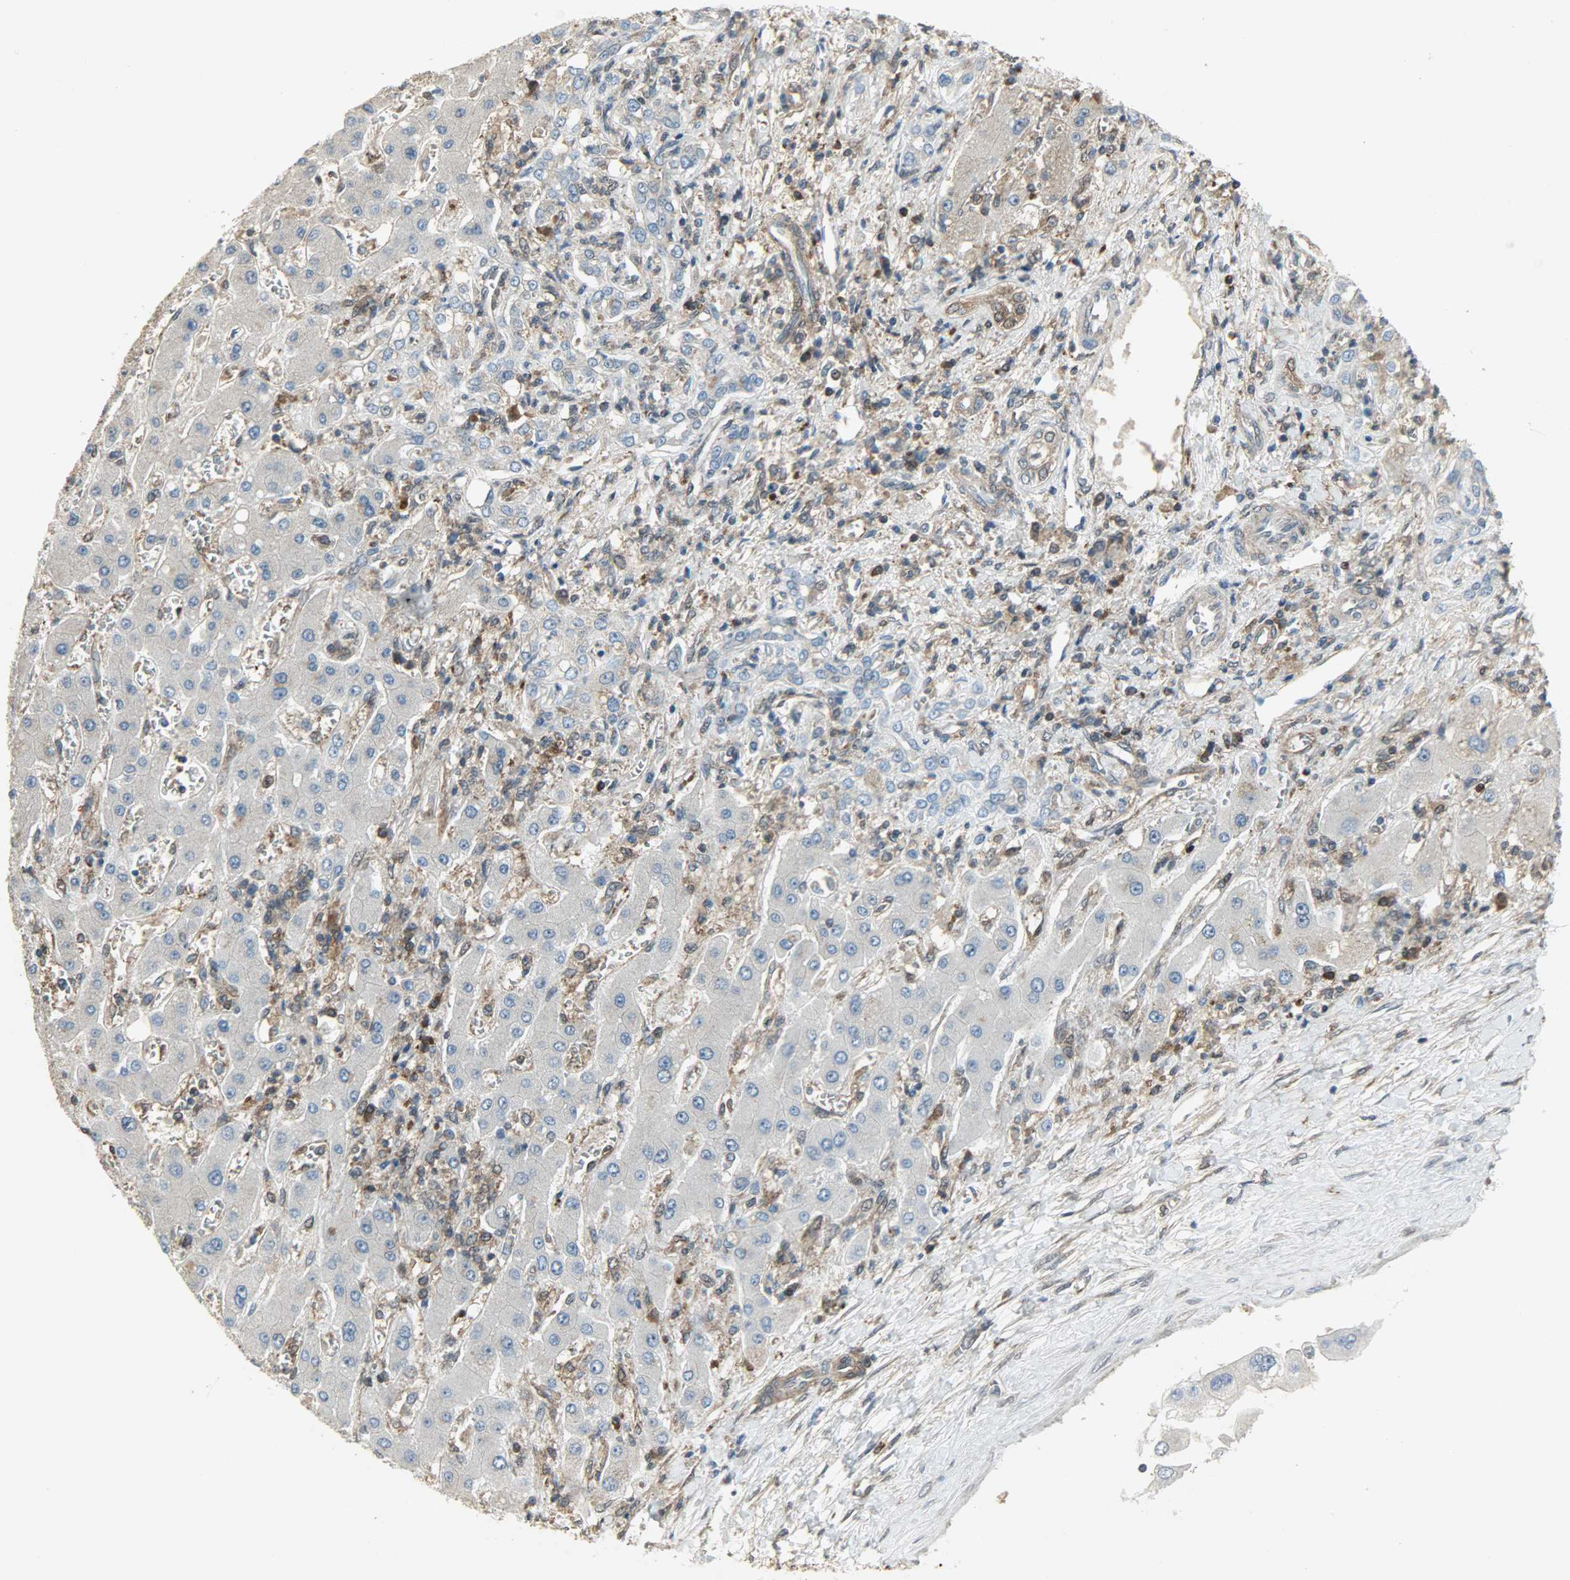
{"staining": {"intensity": "negative", "quantity": "none", "location": "none"}, "tissue": "liver cancer", "cell_type": "Tumor cells", "image_type": "cancer", "snomed": [{"axis": "morphology", "description": "Cholangiocarcinoma"}, {"axis": "topography", "description": "Liver"}], "caption": "High power microscopy image of an IHC micrograph of cholangiocarcinoma (liver), revealing no significant positivity in tumor cells.", "gene": "LDHB", "patient": {"sex": "male", "age": 50}}